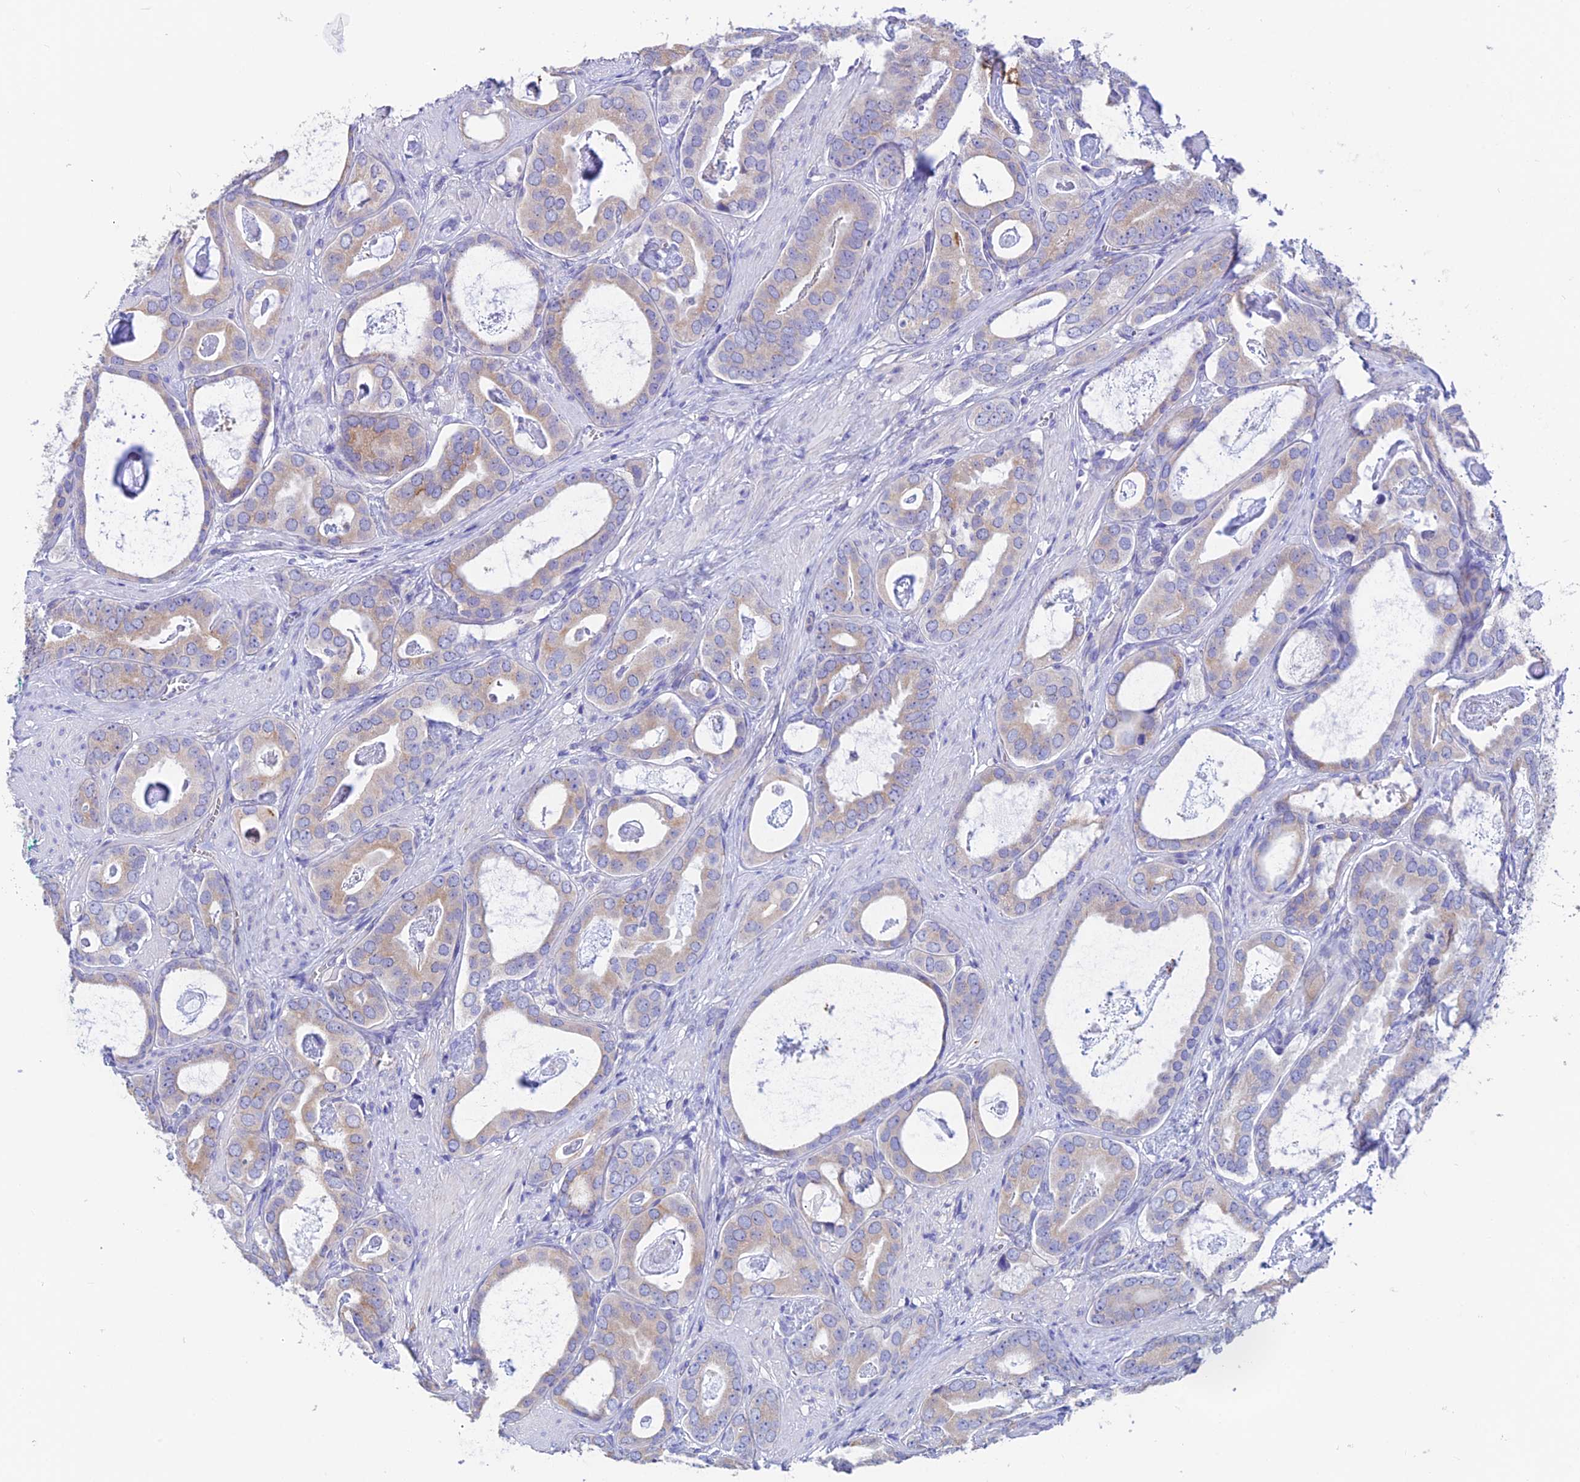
{"staining": {"intensity": "weak", "quantity": "25%-75%", "location": "cytoplasmic/membranous"}, "tissue": "prostate cancer", "cell_type": "Tumor cells", "image_type": "cancer", "snomed": [{"axis": "morphology", "description": "Adenocarcinoma, Low grade"}, {"axis": "topography", "description": "Prostate"}], "caption": "Protein expression analysis of human prostate adenocarcinoma (low-grade) reveals weak cytoplasmic/membranous staining in approximately 25%-75% of tumor cells.", "gene": "EMC3", "patient": {"sex": "male", "age": 71}}